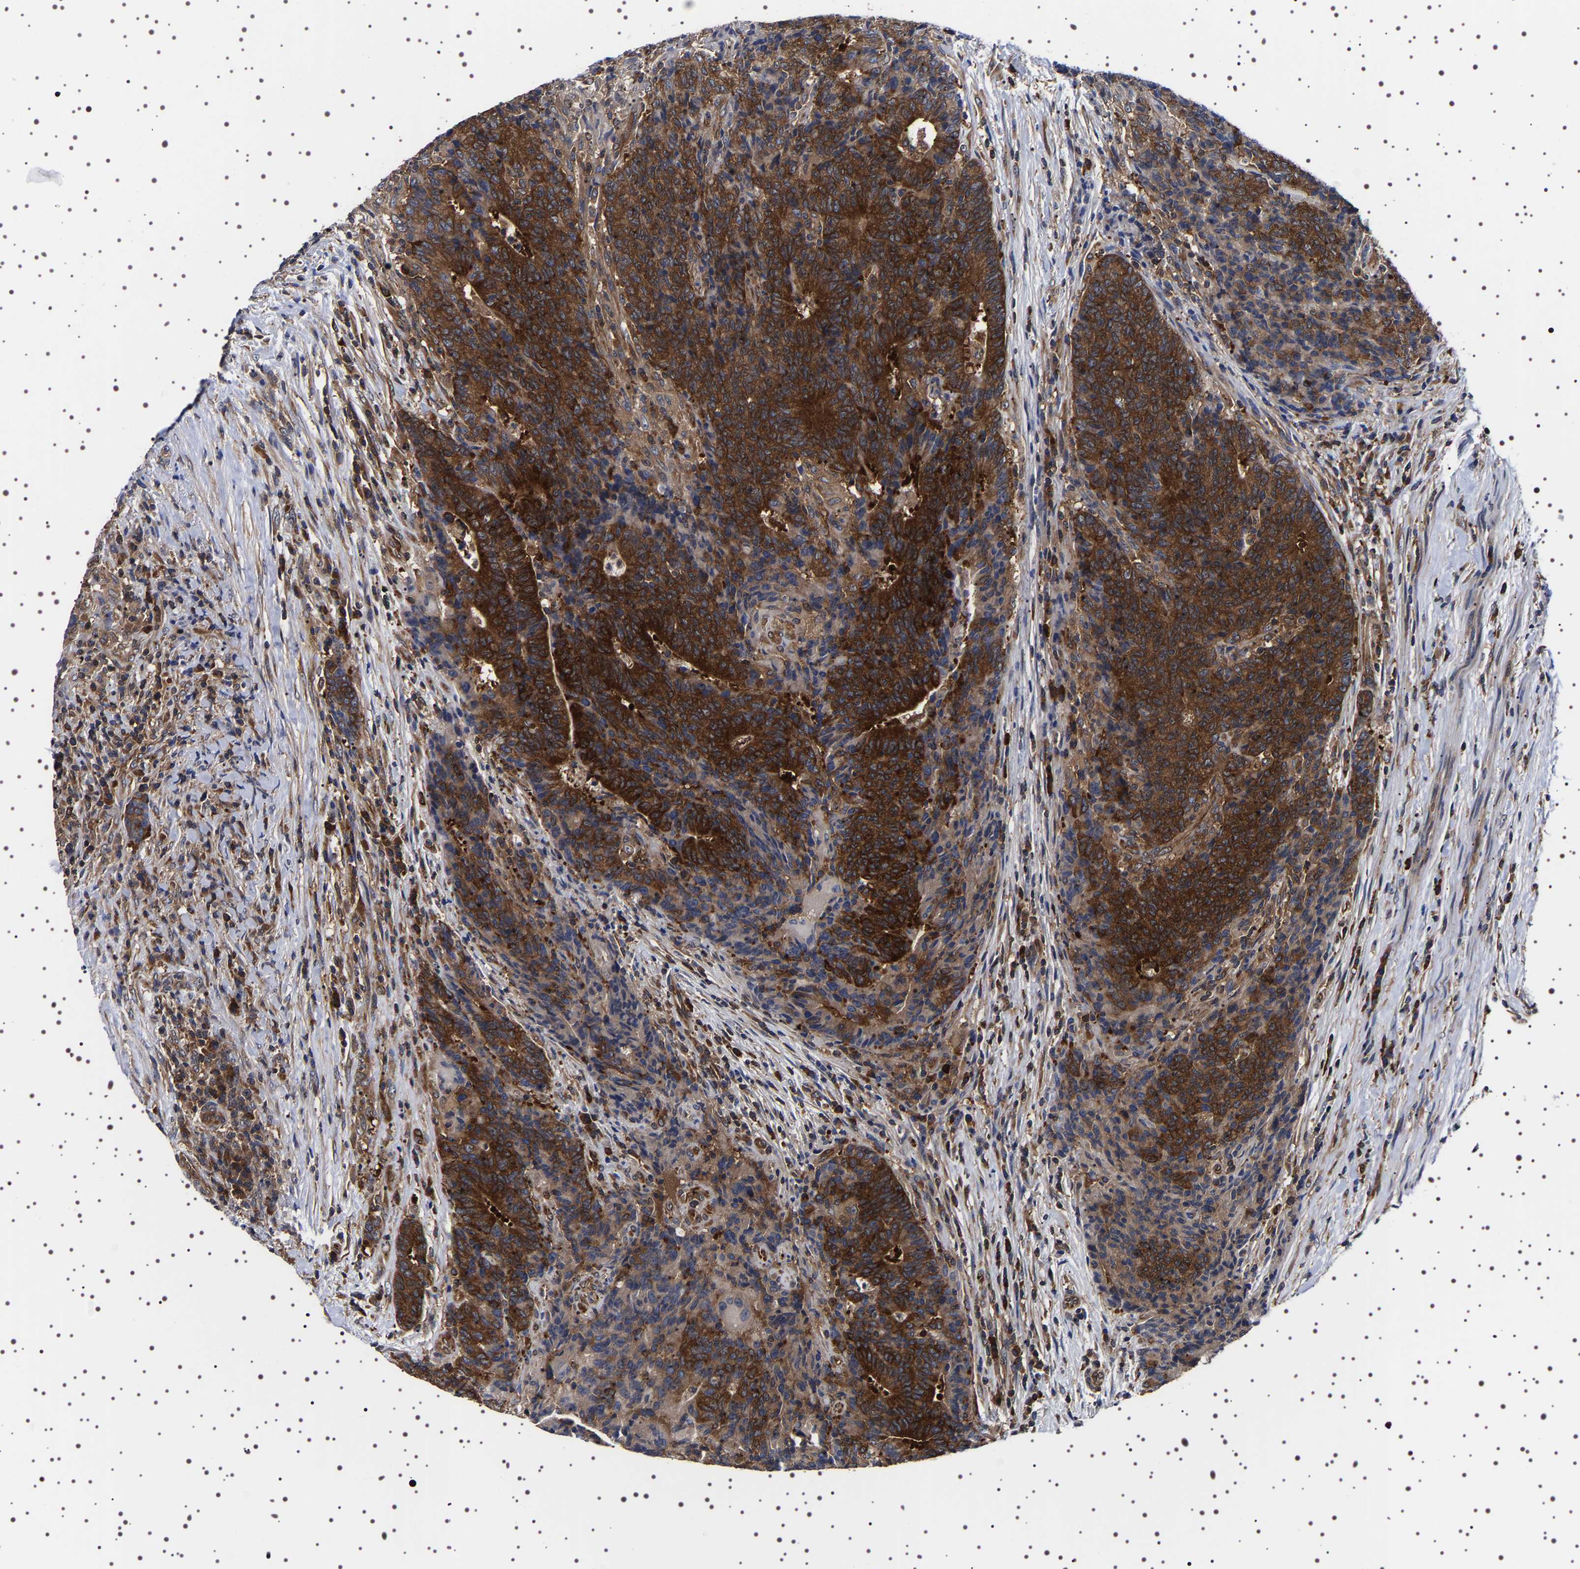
{"staining": {"intensity": "strong", "quantity": ">75%", "location": "cytoplasmic/membranous"}, "tissue": "colorectal cancer", "cell_type": "Tumor cells", "image_type": "cancer", "snomed": [{"axis": "morphology", "description": "Normal tissue, NOS"}, {"axis": "morphology", "description": "Adenocarcinoma, NOS"}, {"axis": "topography", "description": "Colon"}], "caption": "Brown immunohistochemical staining in human adenocarcinoma (colorectal) exhibits strong cytoplasmic/membranous staining in about >75% of tumor cells.", "gene": "DARS1", "patient": {"sex": "female", "age": 75}}